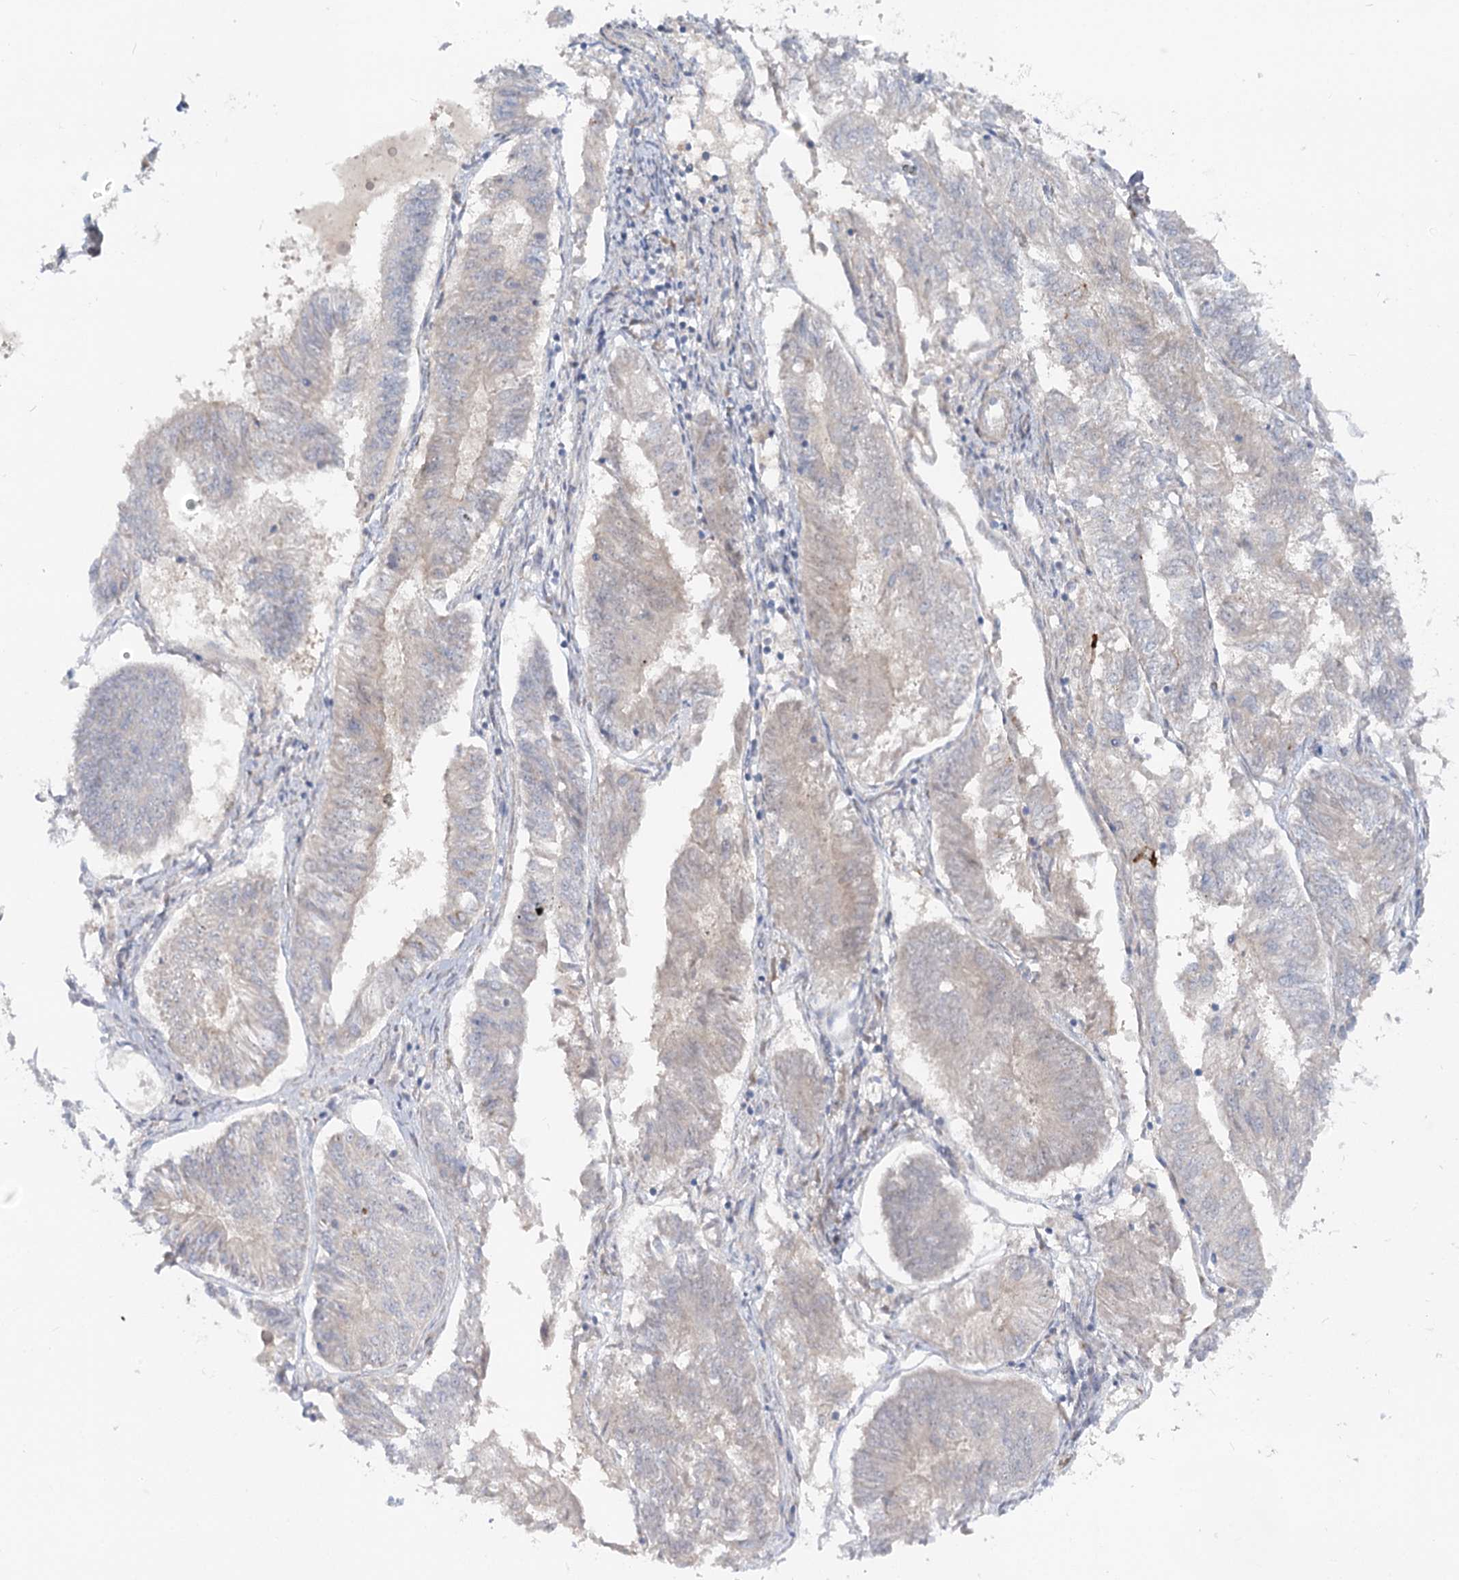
{"staining": {"intensity": "negative", "quantity": "none", "location": "none"}, "tissue": "endometrial cancer", "cell_type": "Tumor cells", "image_type": "cancer", "snomed": [{"axis": "morphology", "description": "Adenocarcinoma, NOS"}, {"axis": "topography", "description": "Endometrium"}], "caption": "Tumor cells show no significant expression in endometrial cancer.", "gene": "FGF19", "patient": {"sex": "female", "age": 58}}